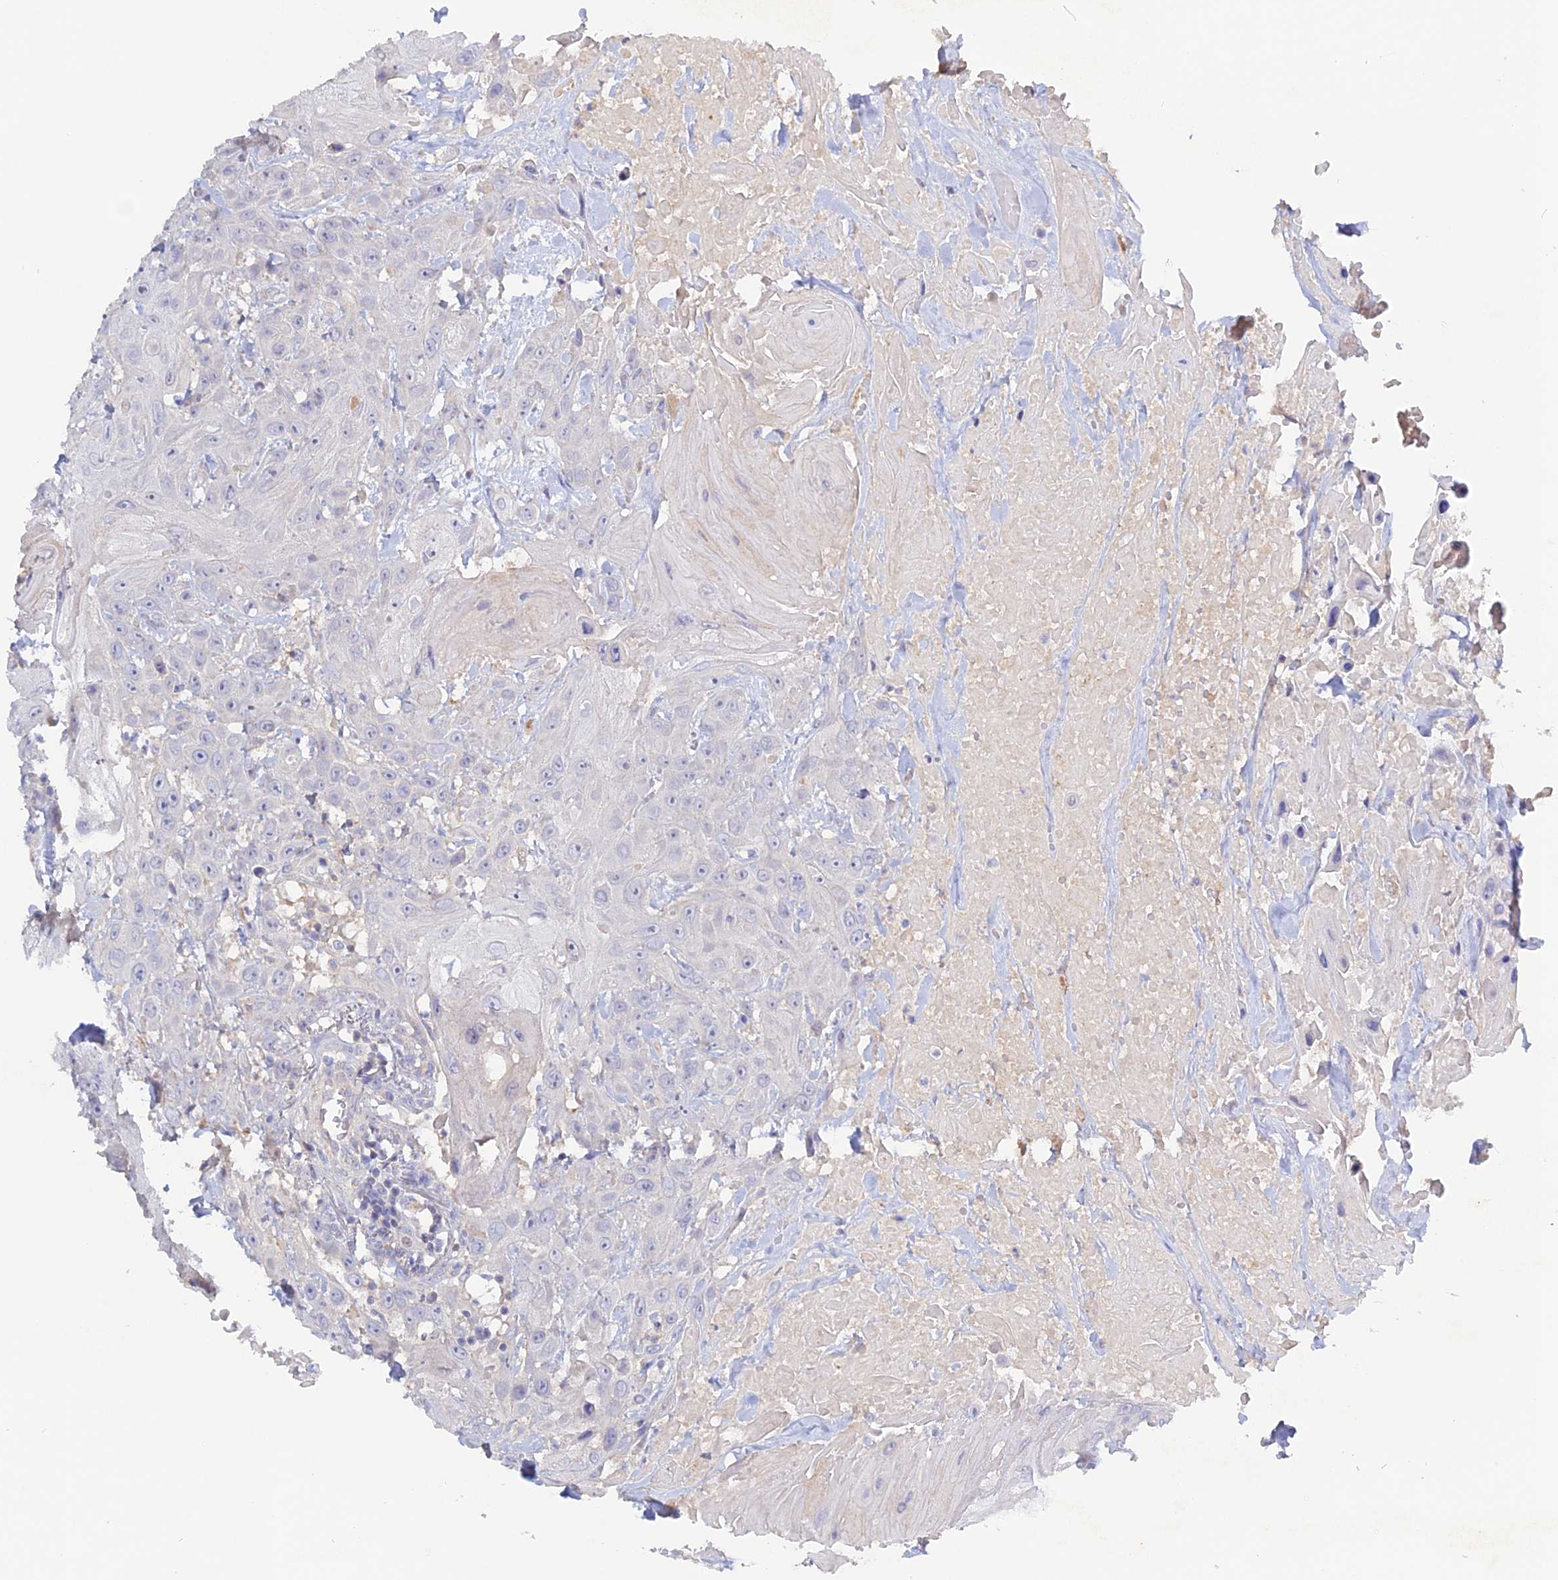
{"staining": {"intensity": "negative", "quantity": "none", "location": "none"}, "tissue": "head and neck cancer", "cell_type": "Tumor cells", "image_type": "cancer", "snomed": [{"axis": "morphology", "description": "Squamous cell carcinoma, NOS"}, {"axis": "topography", "description": "Head-Neck"}], "caption": "Head and neck cancer was stained to show a protein in brown. There is no significant staining in tumor cells. The staining is performed using DAB (3,3'-diaminobenzidine) brown chromogen with nuclei counter-stained in using hematoxylin.", "gene": "ADGRA1", "patient": {"sex": "male", "age": 81}}